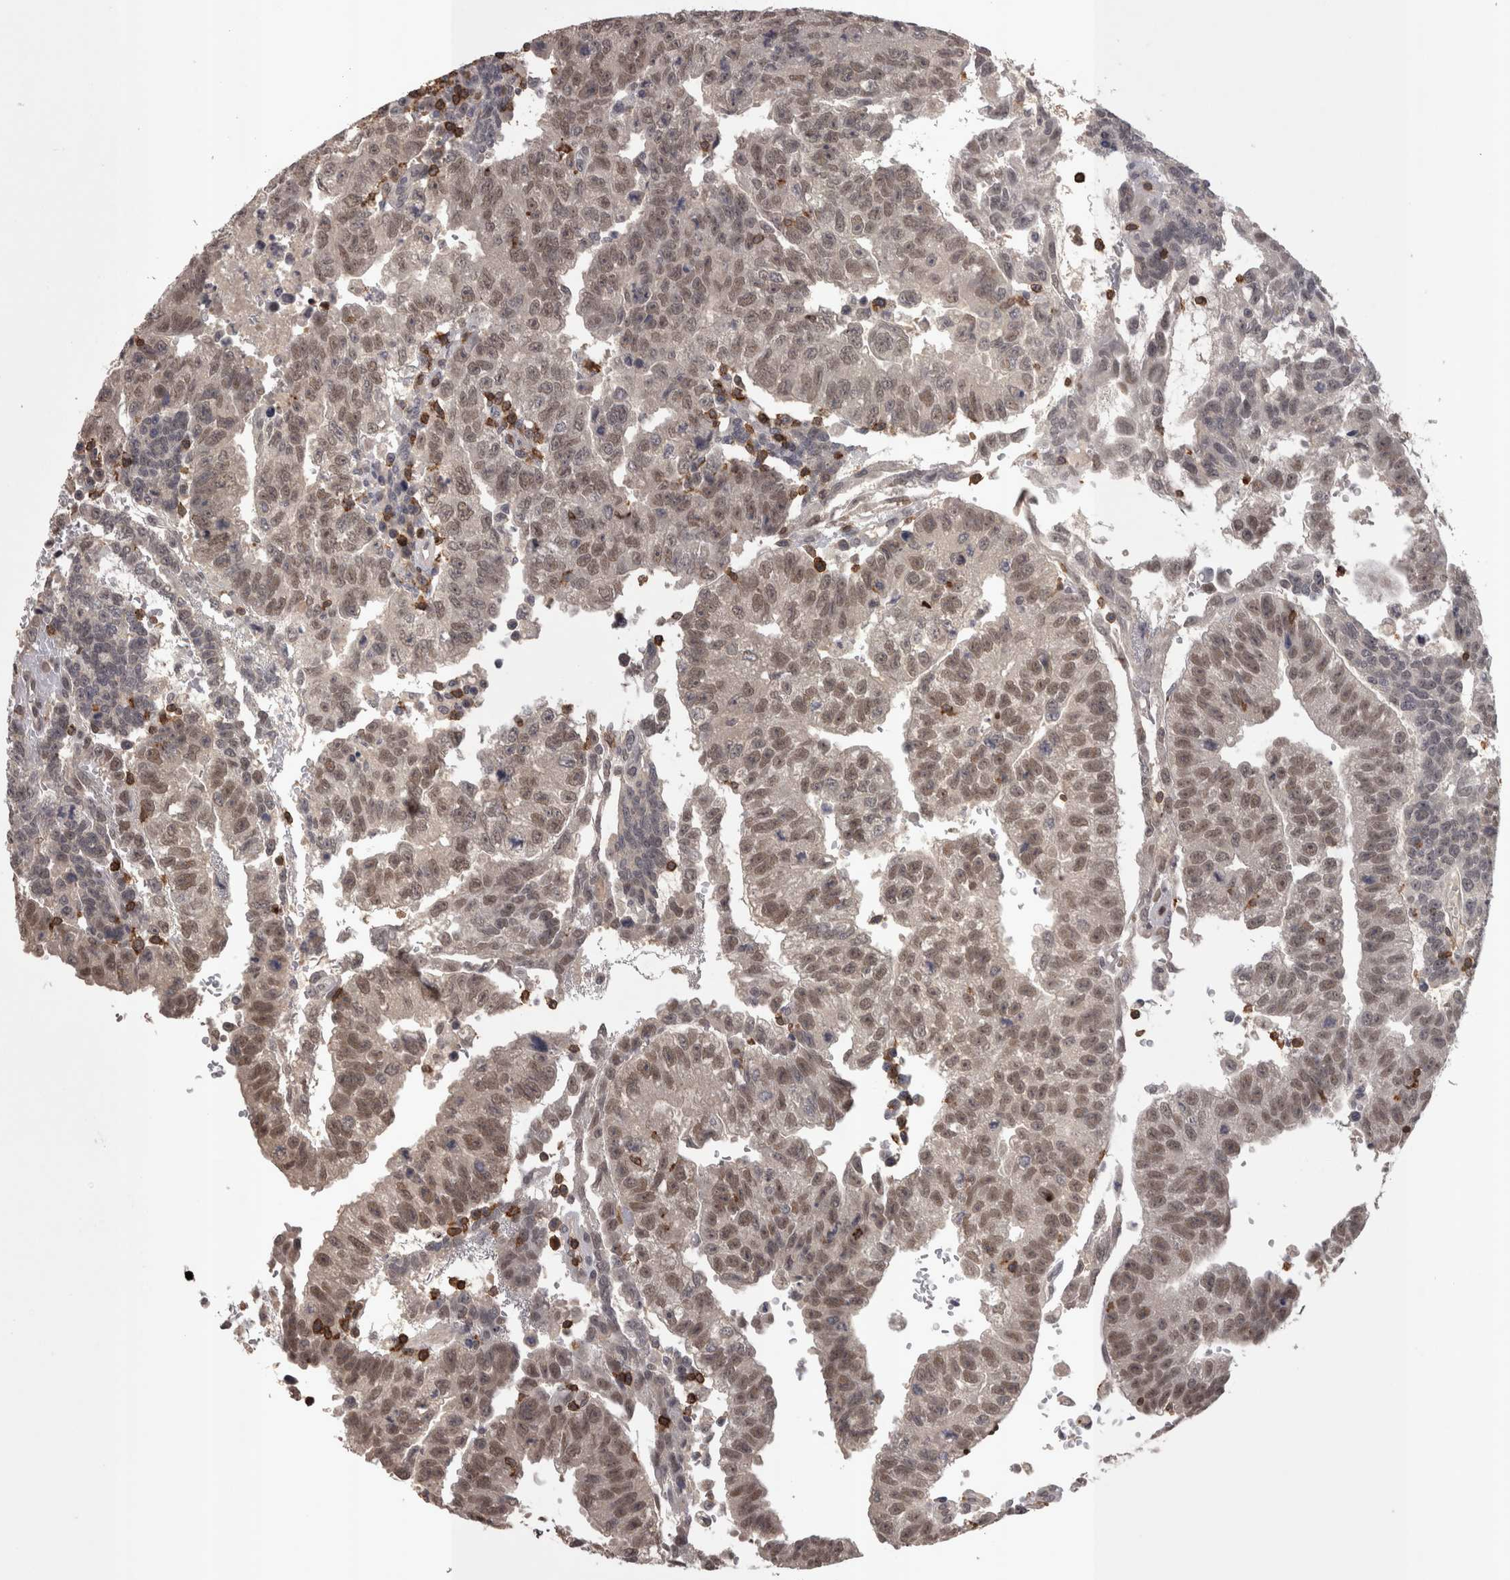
{"staining": {"intensity": "moderate", "quantity": ">75%", "location": "nuclear"}, "tissue": "testis cancer", "cell_type": "Tumor cells", "image_type": "cancer", "snomed": [{"axis": "morphology", "description": "Seminoma, NOS"}, {"axis": "morphology", "description": "Carcinoma, Embryonal, NOS"}, {"axis": "topography", "description": "Testis"}], "caption": "Protein expression analysis of testis cancer (embryonal carcinoma) shows moderate nuclear positivity in approximately >75% of tumor cells.", "gene": "SKAP1", "patient": {"sex": "male", "age": 52}}